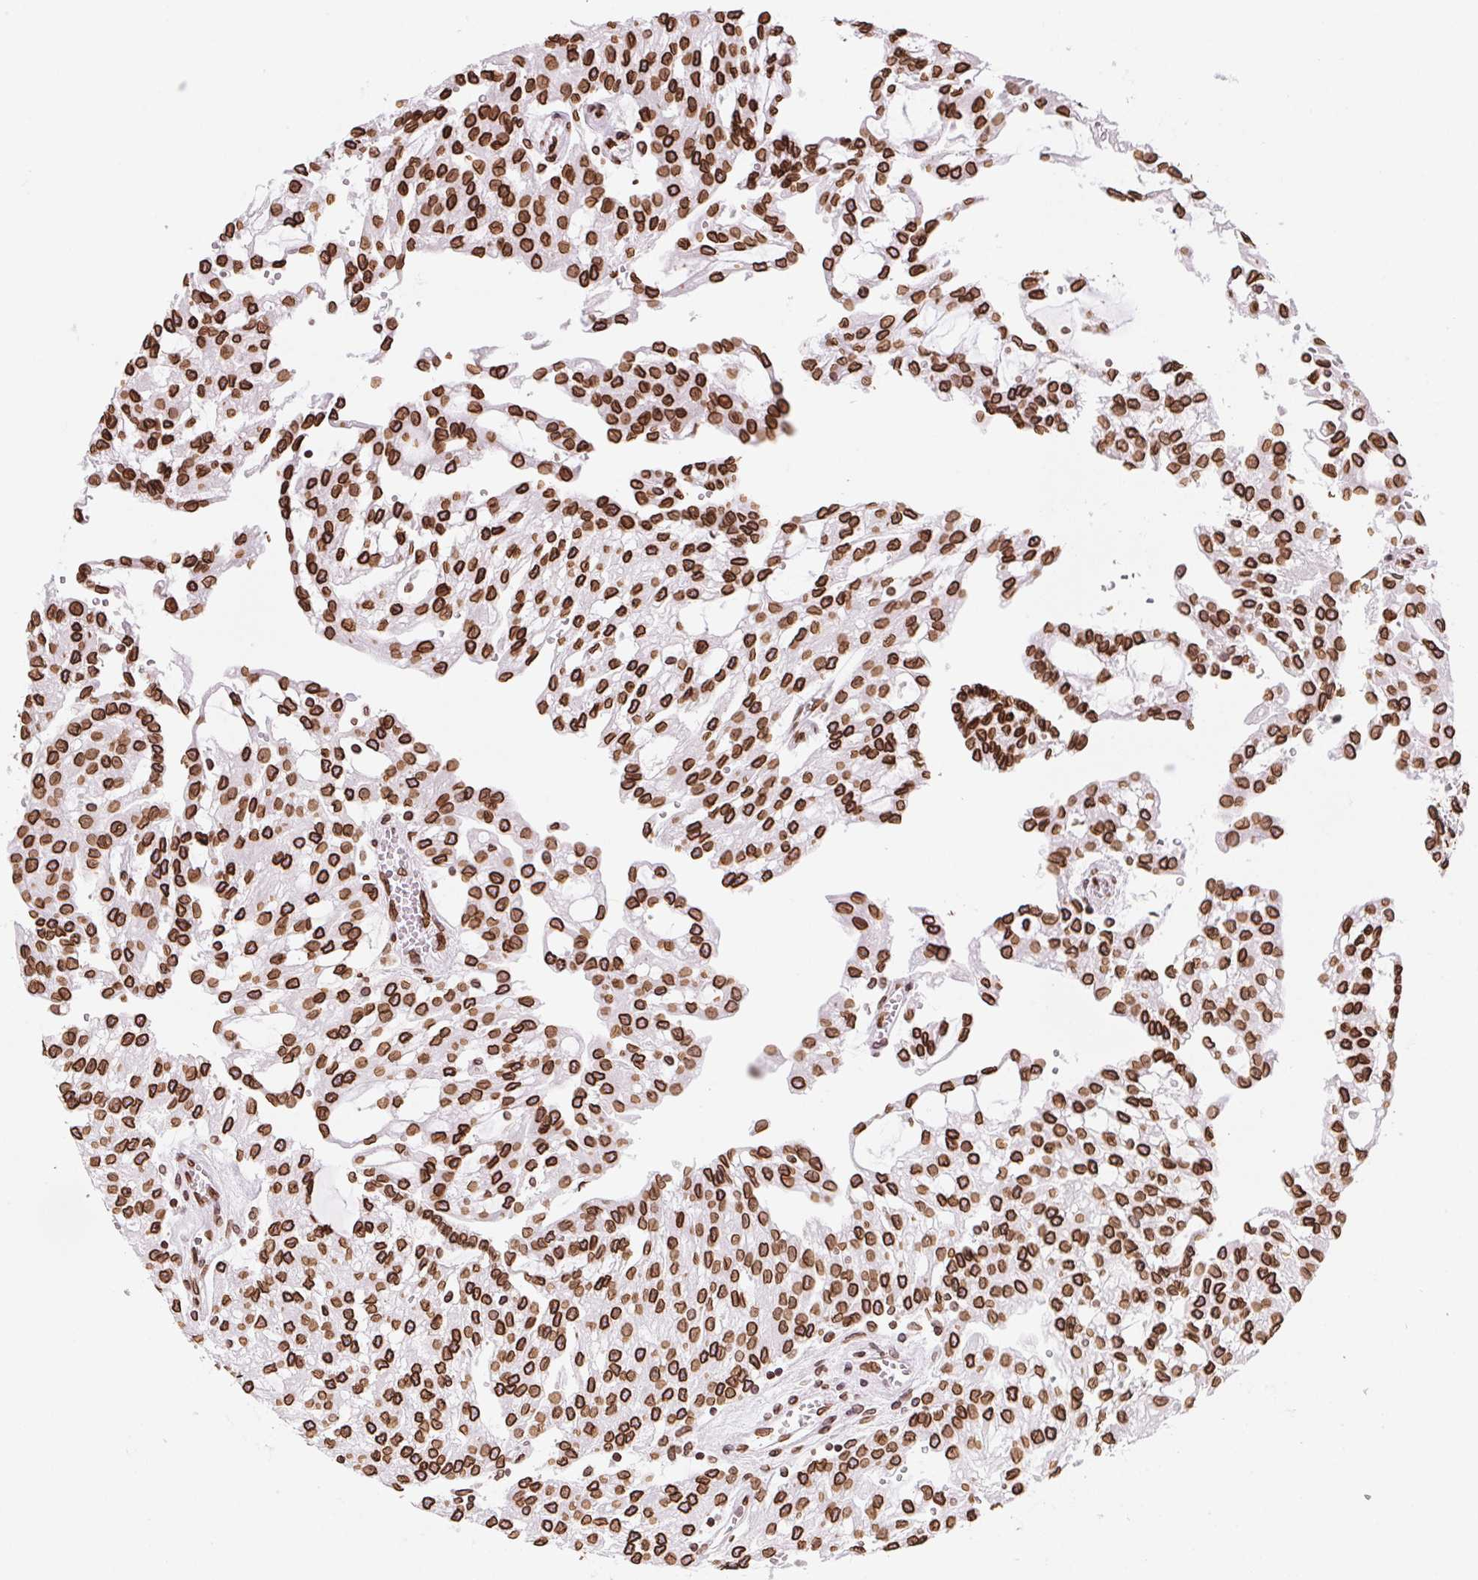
{"staining": {"intensity": "strong", "quantity": ">75%", "location": "cytoplasmic/membranous,nuclear"}, "tissue": "renal cancer", "cell_type": "Tumor cells", "image_type": "cancer", "snomed": [{"axis": "morphology", "description": "Adenocarcinoma, NOS"}, {"axis": "topography", "description": "Kidney"}], "caption": "An immunohistochemistry histopathology image of neoplastic tissue is shown. Protein staining in brown shows strong cytoplasmic/membranous and nuclear positivity in renal cancer (adenocarcinoma) within tumor cells.", "gene": "LMNB2", "patient": {"sex": "male", "age": 63}}